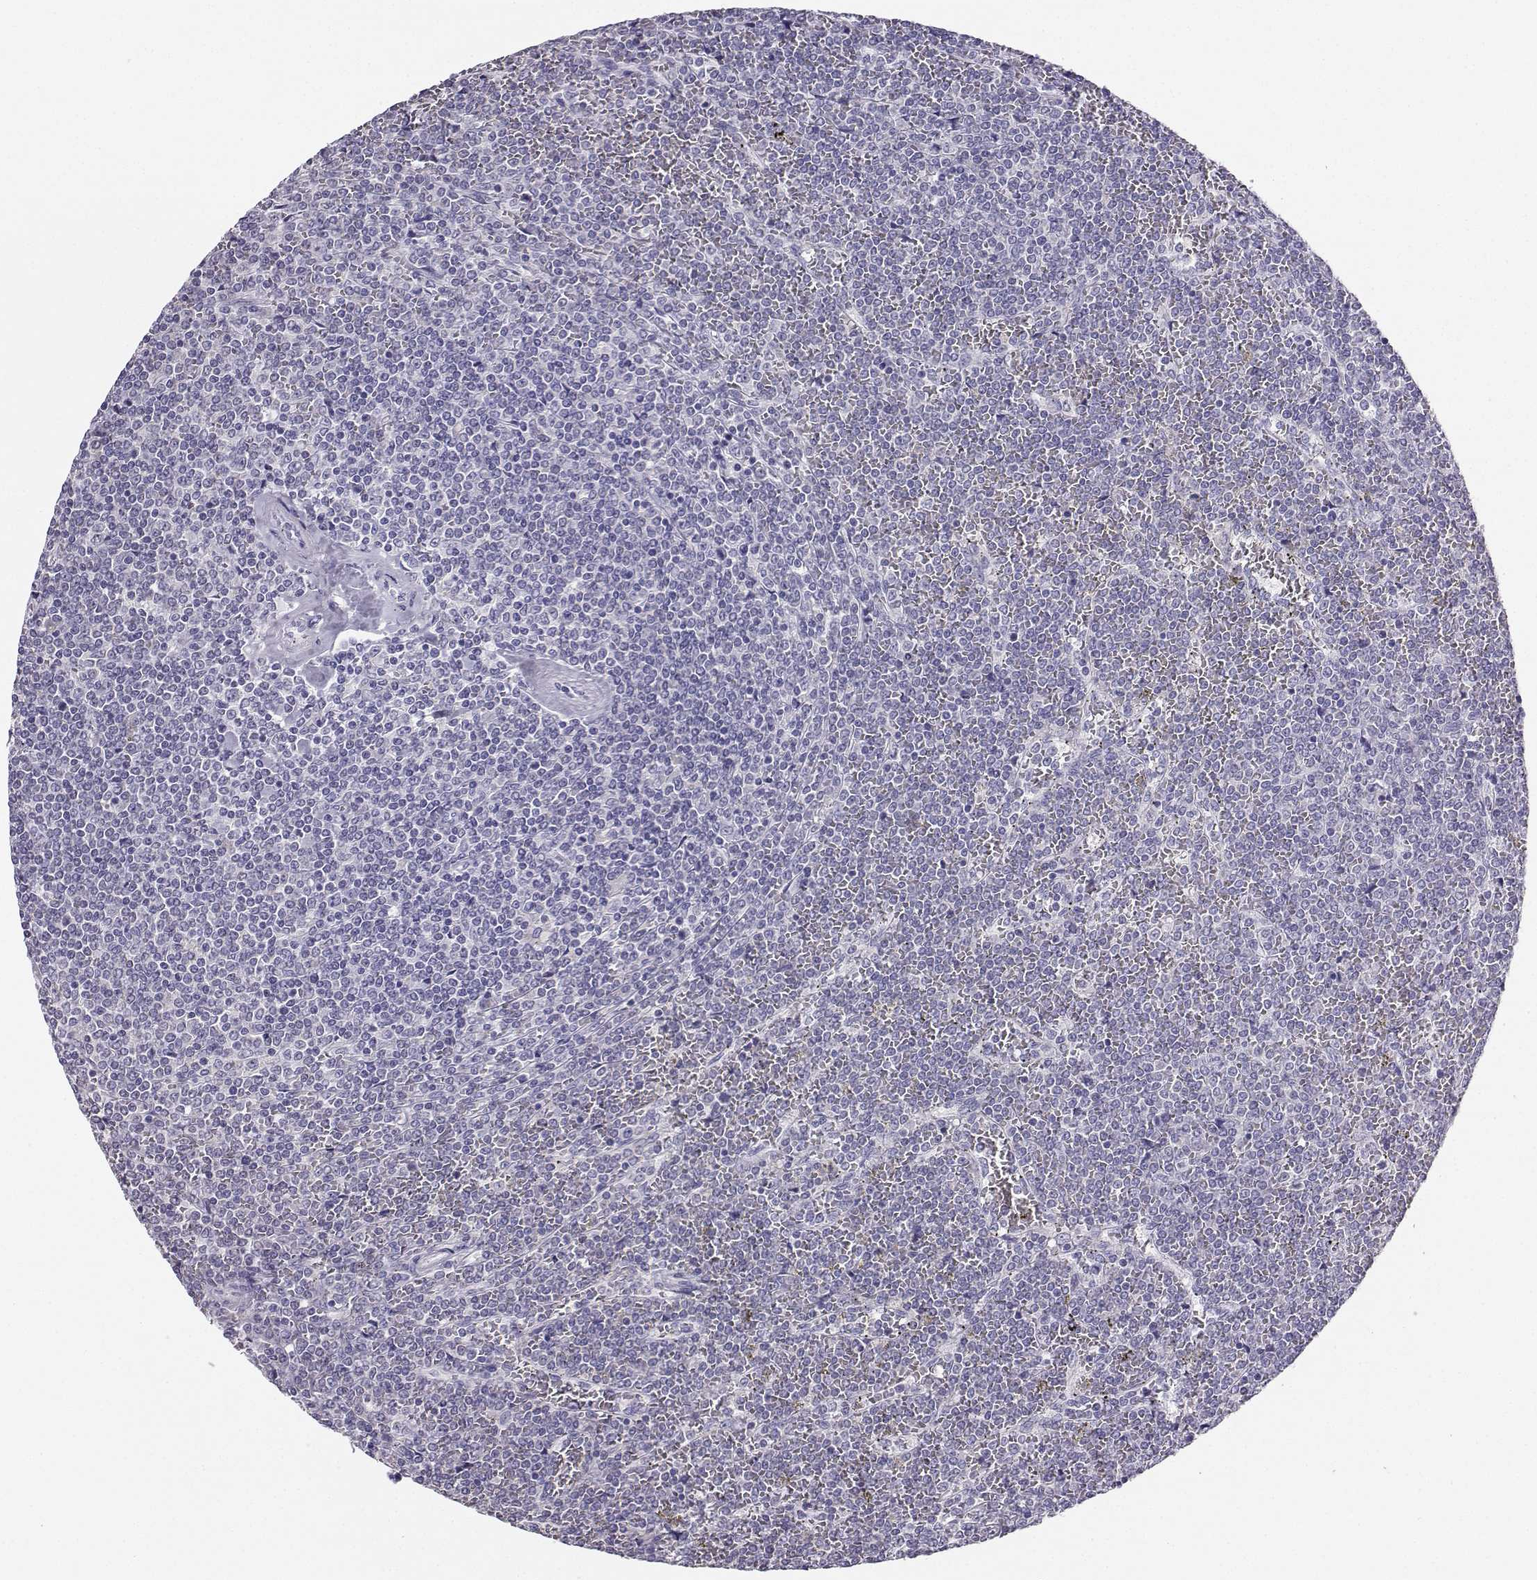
{"staining": {"intensity": "negative", "quantity": "none", "location": "none"}, "tissue": "lymphoma", "cell_type": "Tumor cells", "image_type": "cancer", "snomed": [{"axis": "morphology", "description": "Malignant lymphoma, non-Hodgkin's type, Low grade"}, {"axis": "topography", "description": "Spleen"}], "caption": "Immunohistochemical staining of lymphoma displays no significant staining in tumor cells.", "gene": "AVP", "patient": {"sex": "female", "age": 19}}